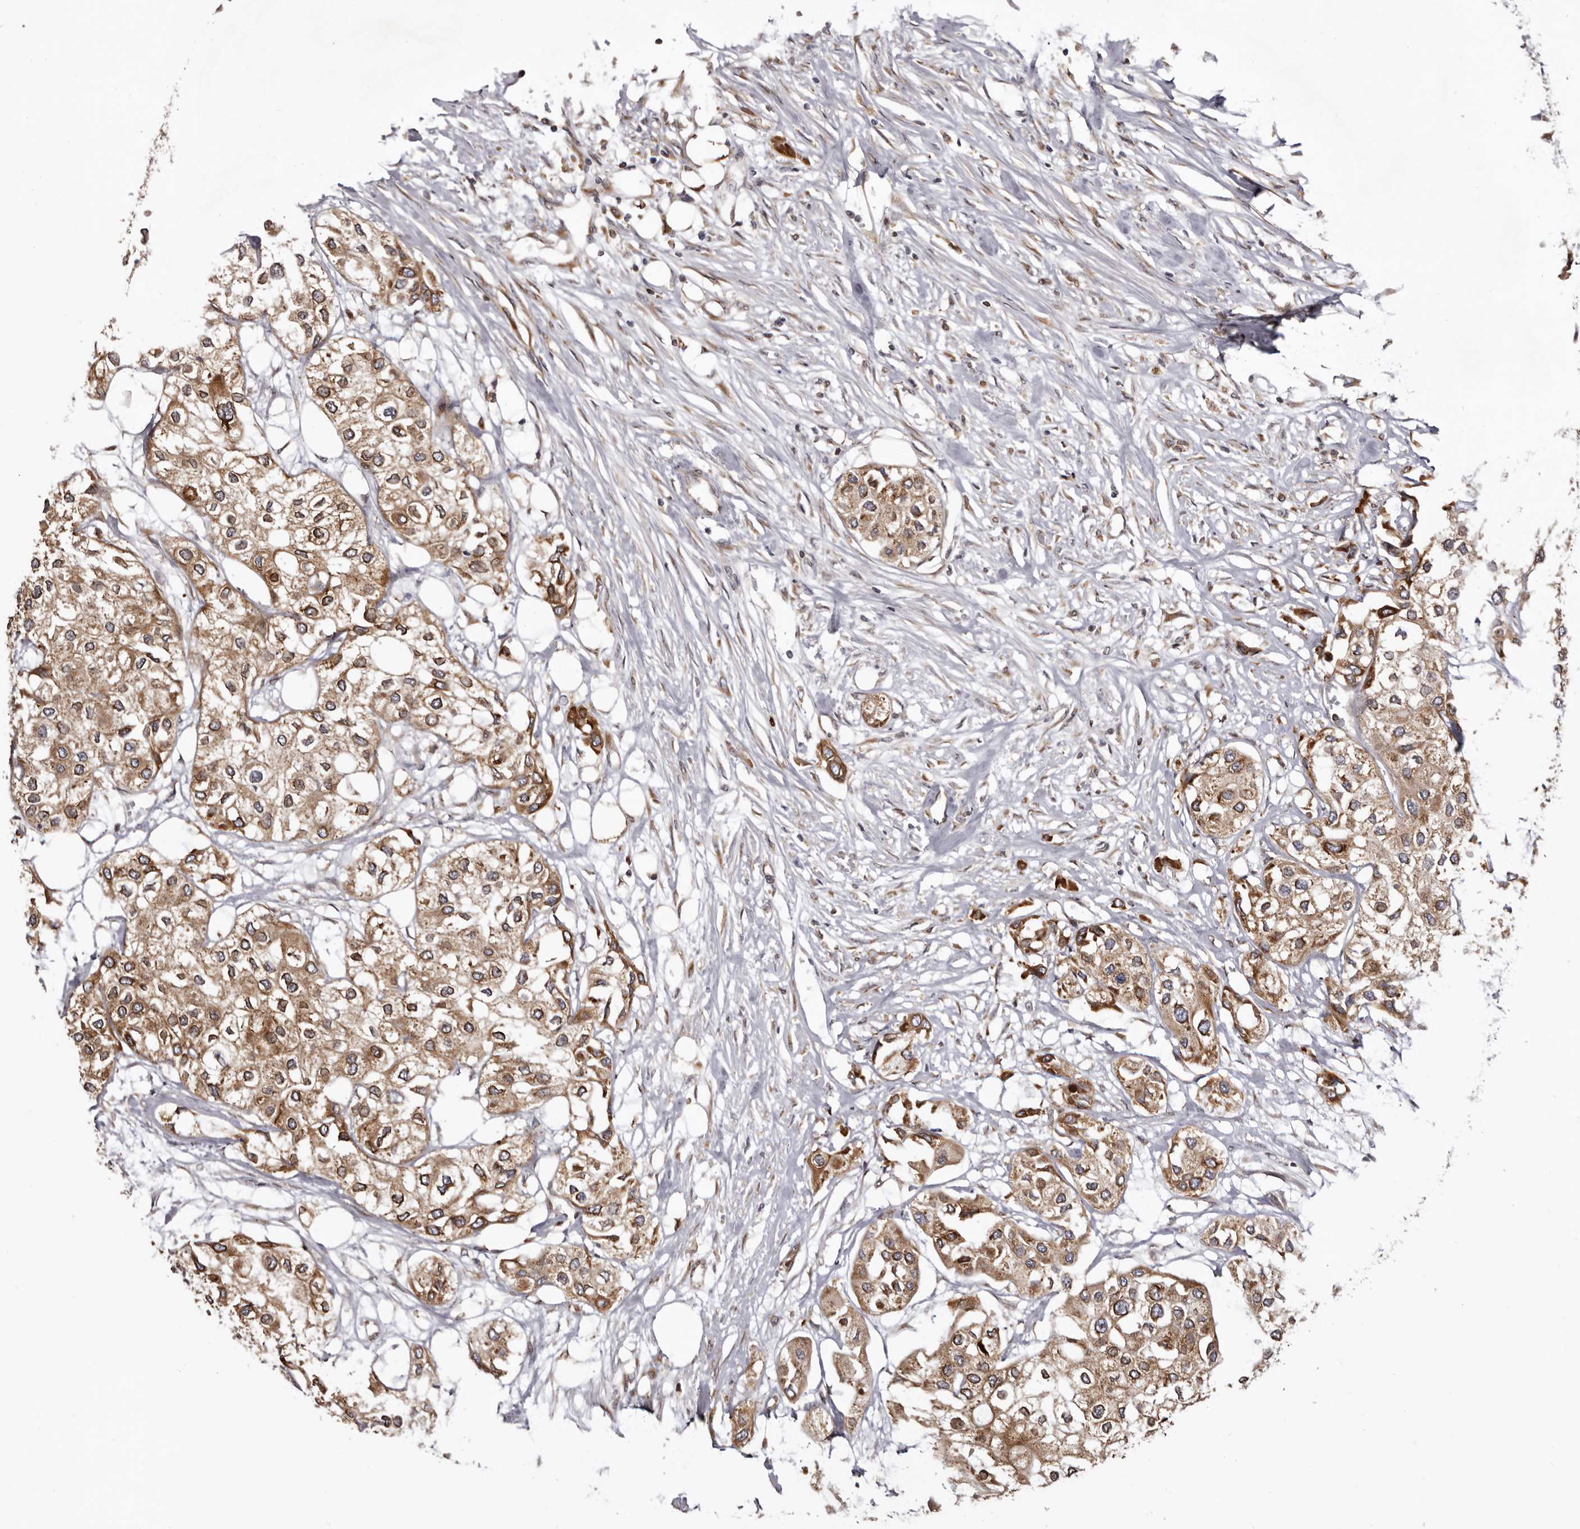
{"staining": {"intensity": "moderate", "quantity": ">75%", "location": "cytoplasmic/membranous"}, "tissue": "urothelial cancer", "cell_type": "Tumor cells", "image_type": "cancer", "snomed": [{"axis": "morphology", "description": "Urothelial carcinoma, High grade"}, {"axis": "topography", "description": "Urinary bladder"}], "caption": "Moderate cytoplasmic/membranous positivity for a protein is present in about >75% of tumor cells of urothelial cancer using immunohistochemistry (IHC).", "gene": "C4orf3", "patient": {"sex": "male", "age": 64}}